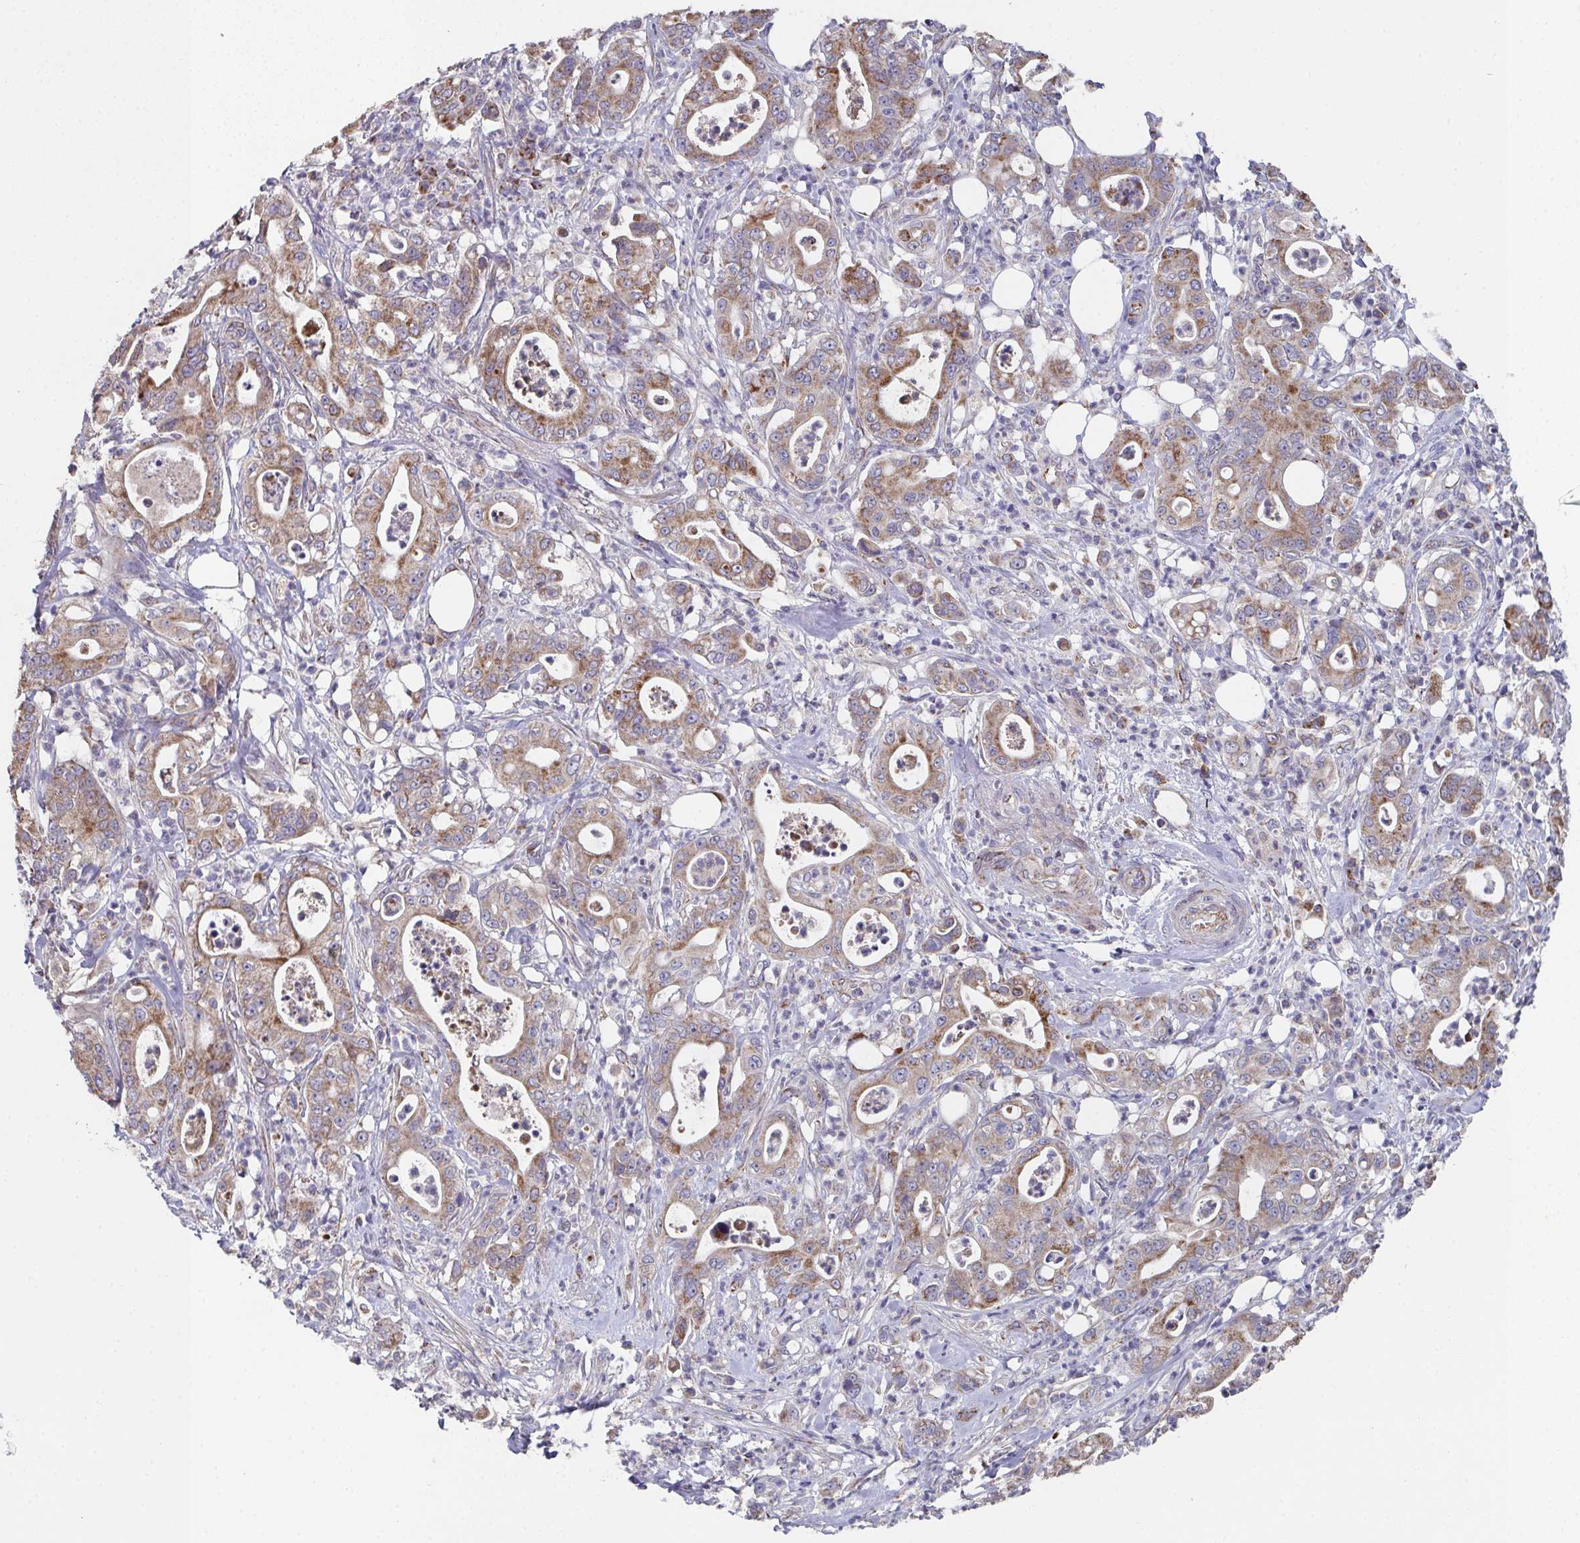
{"staining": {"intensity": "moderate", "quantity": ">75%", "location": "cytoplasmic/membranous"}, "tissue": "pancreatic cancer", "cell_type": "Tumor cells", "image_type": "cancer", "snomed": [{"axis": "morphology", "description": "Adenocarcinoma, NOS"}, {"axis": "topography", "description": "Pancreas"}], "caption": "Protein analysis of pancreatic cancer (adenocarcinoma) tissue reveals moderate cytoplasmic/membranous positivity in approximately >75% of tumor cells.", "gene": "MT-ND3", "patient": {"sex": "male", "age": 71}}